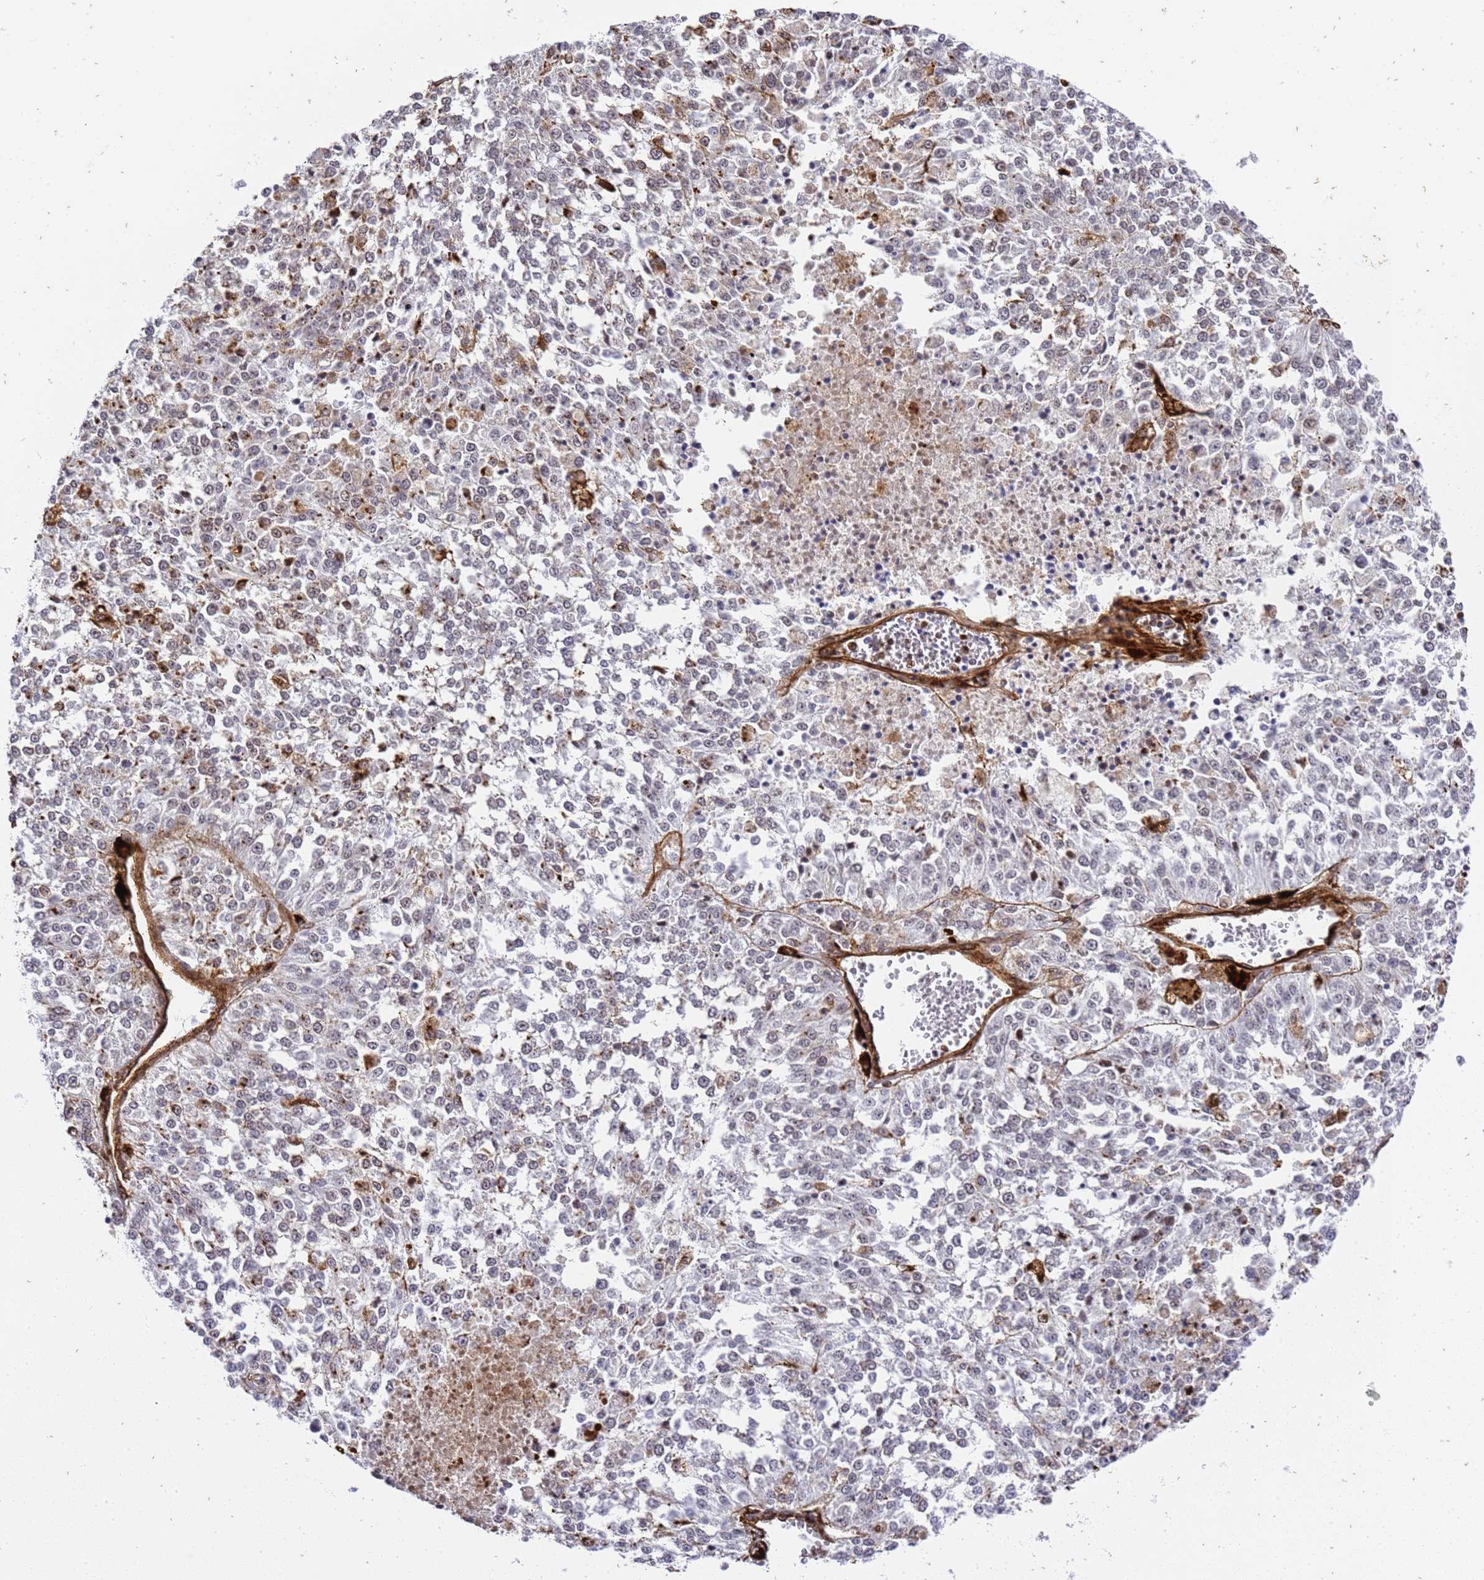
{"staining": {"intensity": "moderate", "quantity": "<25%", "location": "cytoplasmic/membranous"}, "tissue": "melanoma", "cell_type": "Tumor cells", "image_type": "cancer", "snomed": [{"axis": "morphology", "description": "Malignant melanoma, NOS"}, {"axis": "topography", "description": "Skin"}], "caption": "Protein expression analysis of melanoma displays moderate cytoplasmic/membranous positivity in about <25% of tumor cells.", "gene": "IGFBP7", "patient": {"sex": "female", "age": 64}}